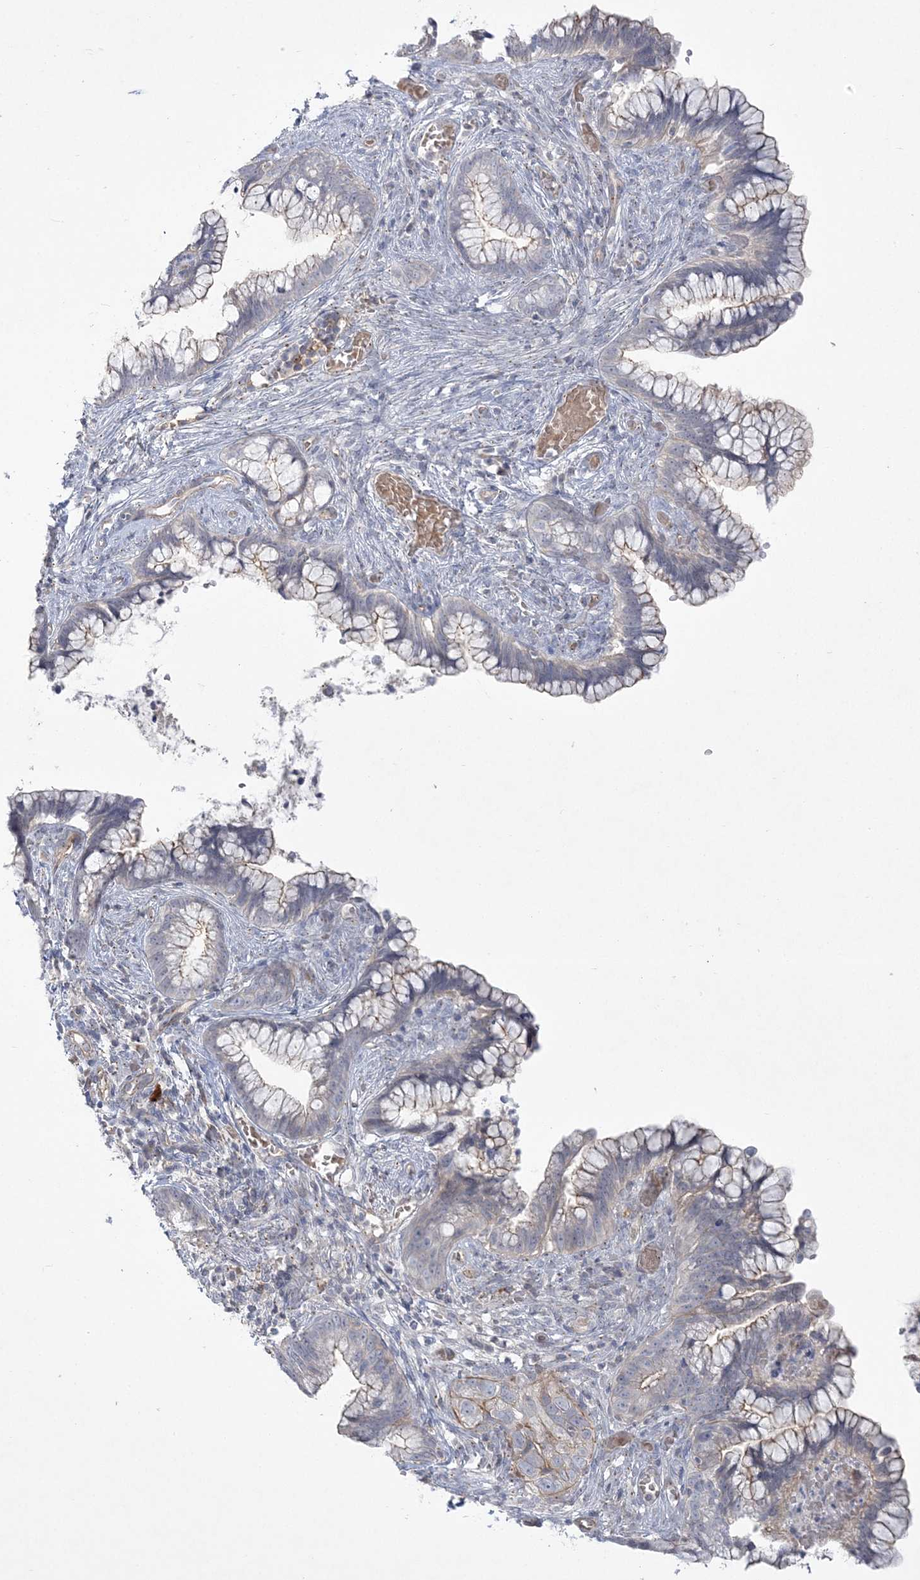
{"staining": {"intensity": "weak", "quantity": "<25%", "location": "cytoplasmic/membranous"}, "tissue": "cervical cancer", "cell_type": "Tumor cells", "image_type": "cancer", "snomed": [{"axis": "morphology", "description": "Adenocarcinoma, NOS"}, {"axis": "topography", "description": "Cervix"}], "caption": "A high-resolution histopathology image shows IHC staining of cervical adenocarcinoma, which displays no significant expression in tumor cells. Nuclei are stained in blue.", "gene": "ADAMTS12", "patient": {"sex": "female", "age": 44}}